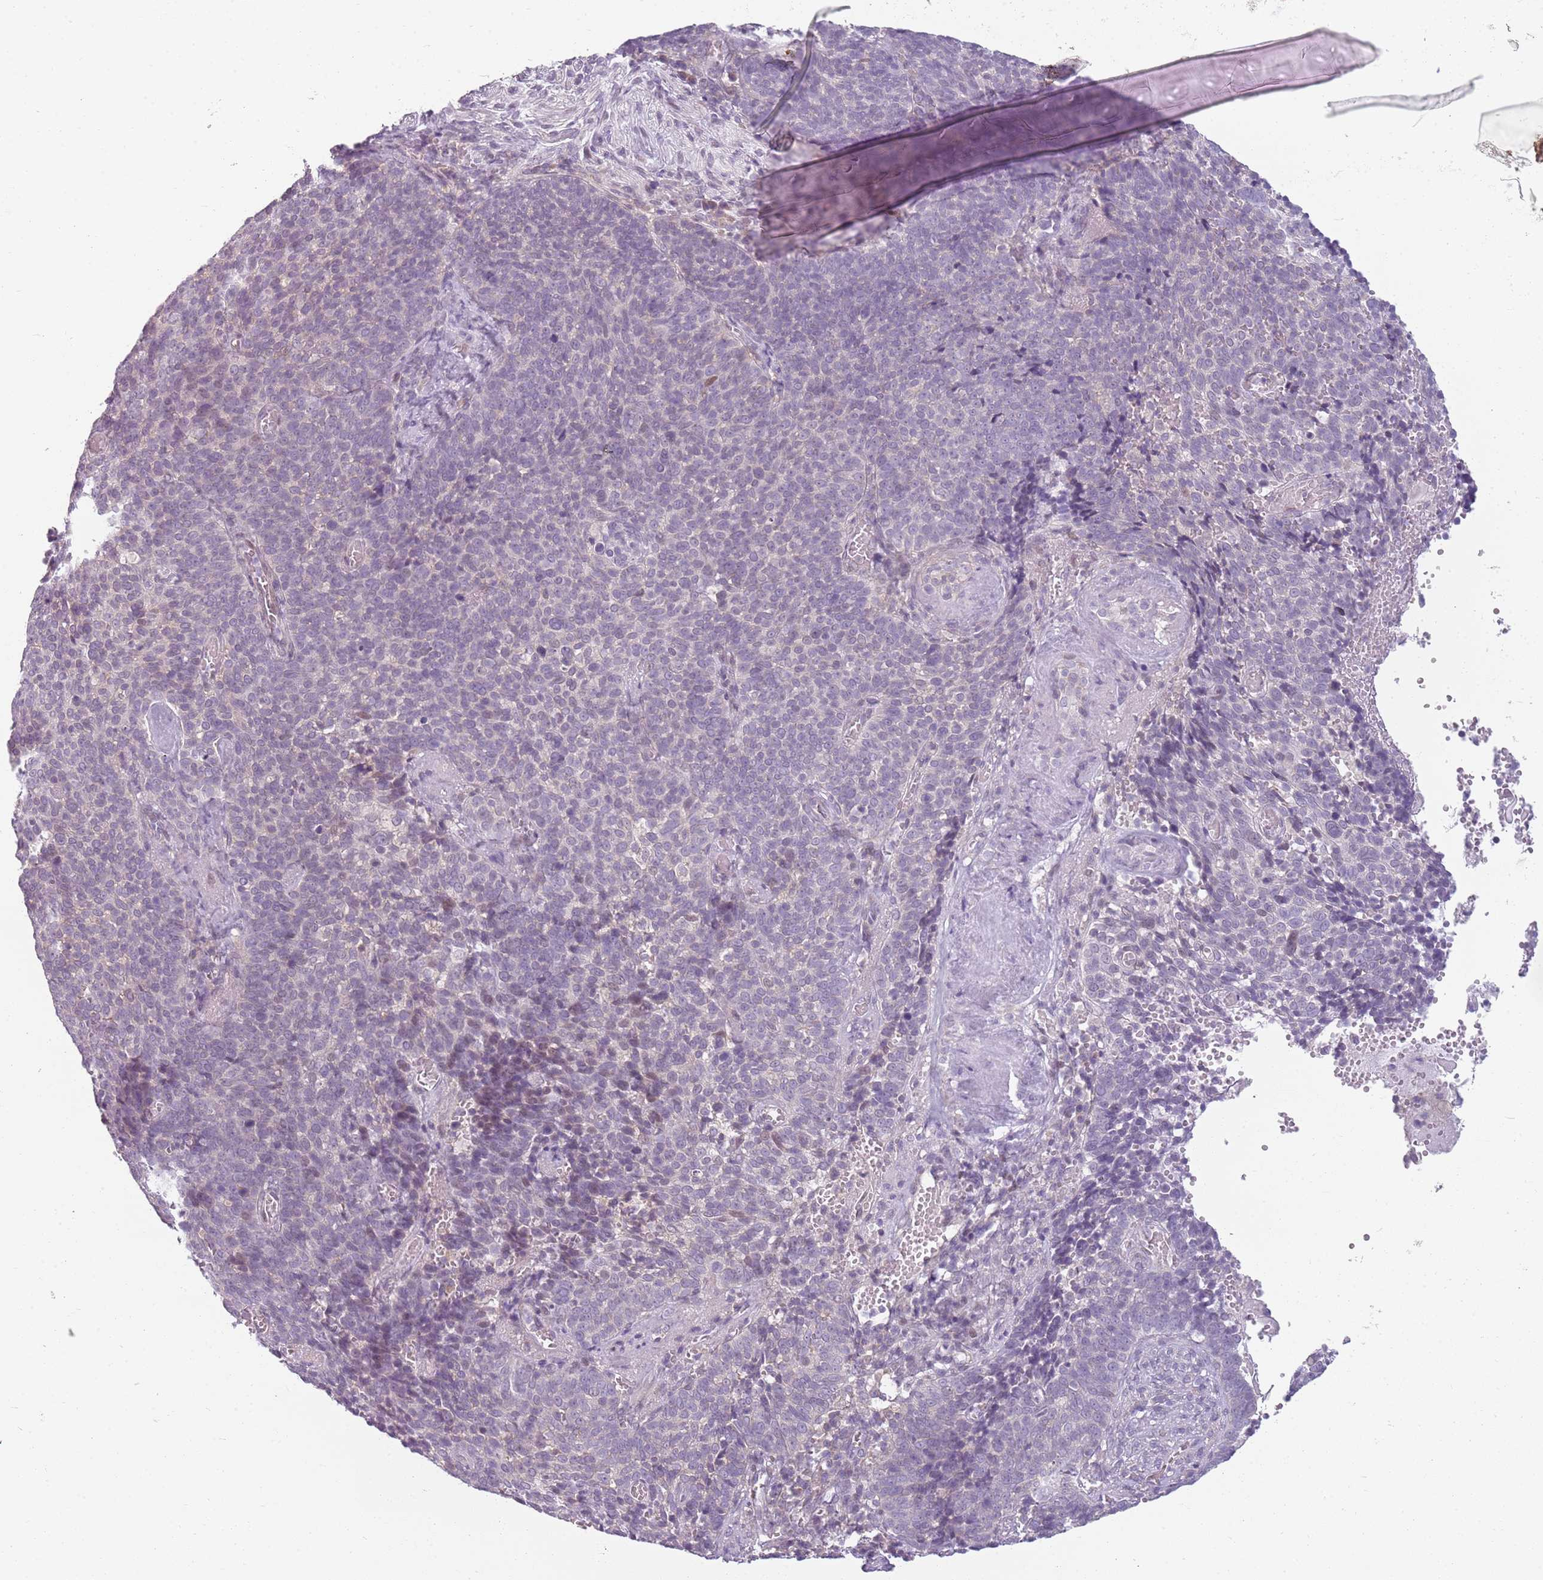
{"staining": {"intensity": "negative", "quantity": "none", "location": "none"}, "tissue": "cervical cancer", "cell_type": "Tumor cells", "image_type": "cancer", "snomed": [{"axis": "morphology", "description": "Normal tissue, NOS"}, {"axis": "morphology", "description": "Squamous cell carcinoma, NOS"}, {"axis": "topography", "description": "Cervix"}], "caption": "Immunohistochemistry (IHC) photomicrograph of human cervical cancer stained for a protein (brown), which demonstrates no positivity in tumor cells.", "gene": "DEFB116", "patient": {"sex": "female", "age": 39}}